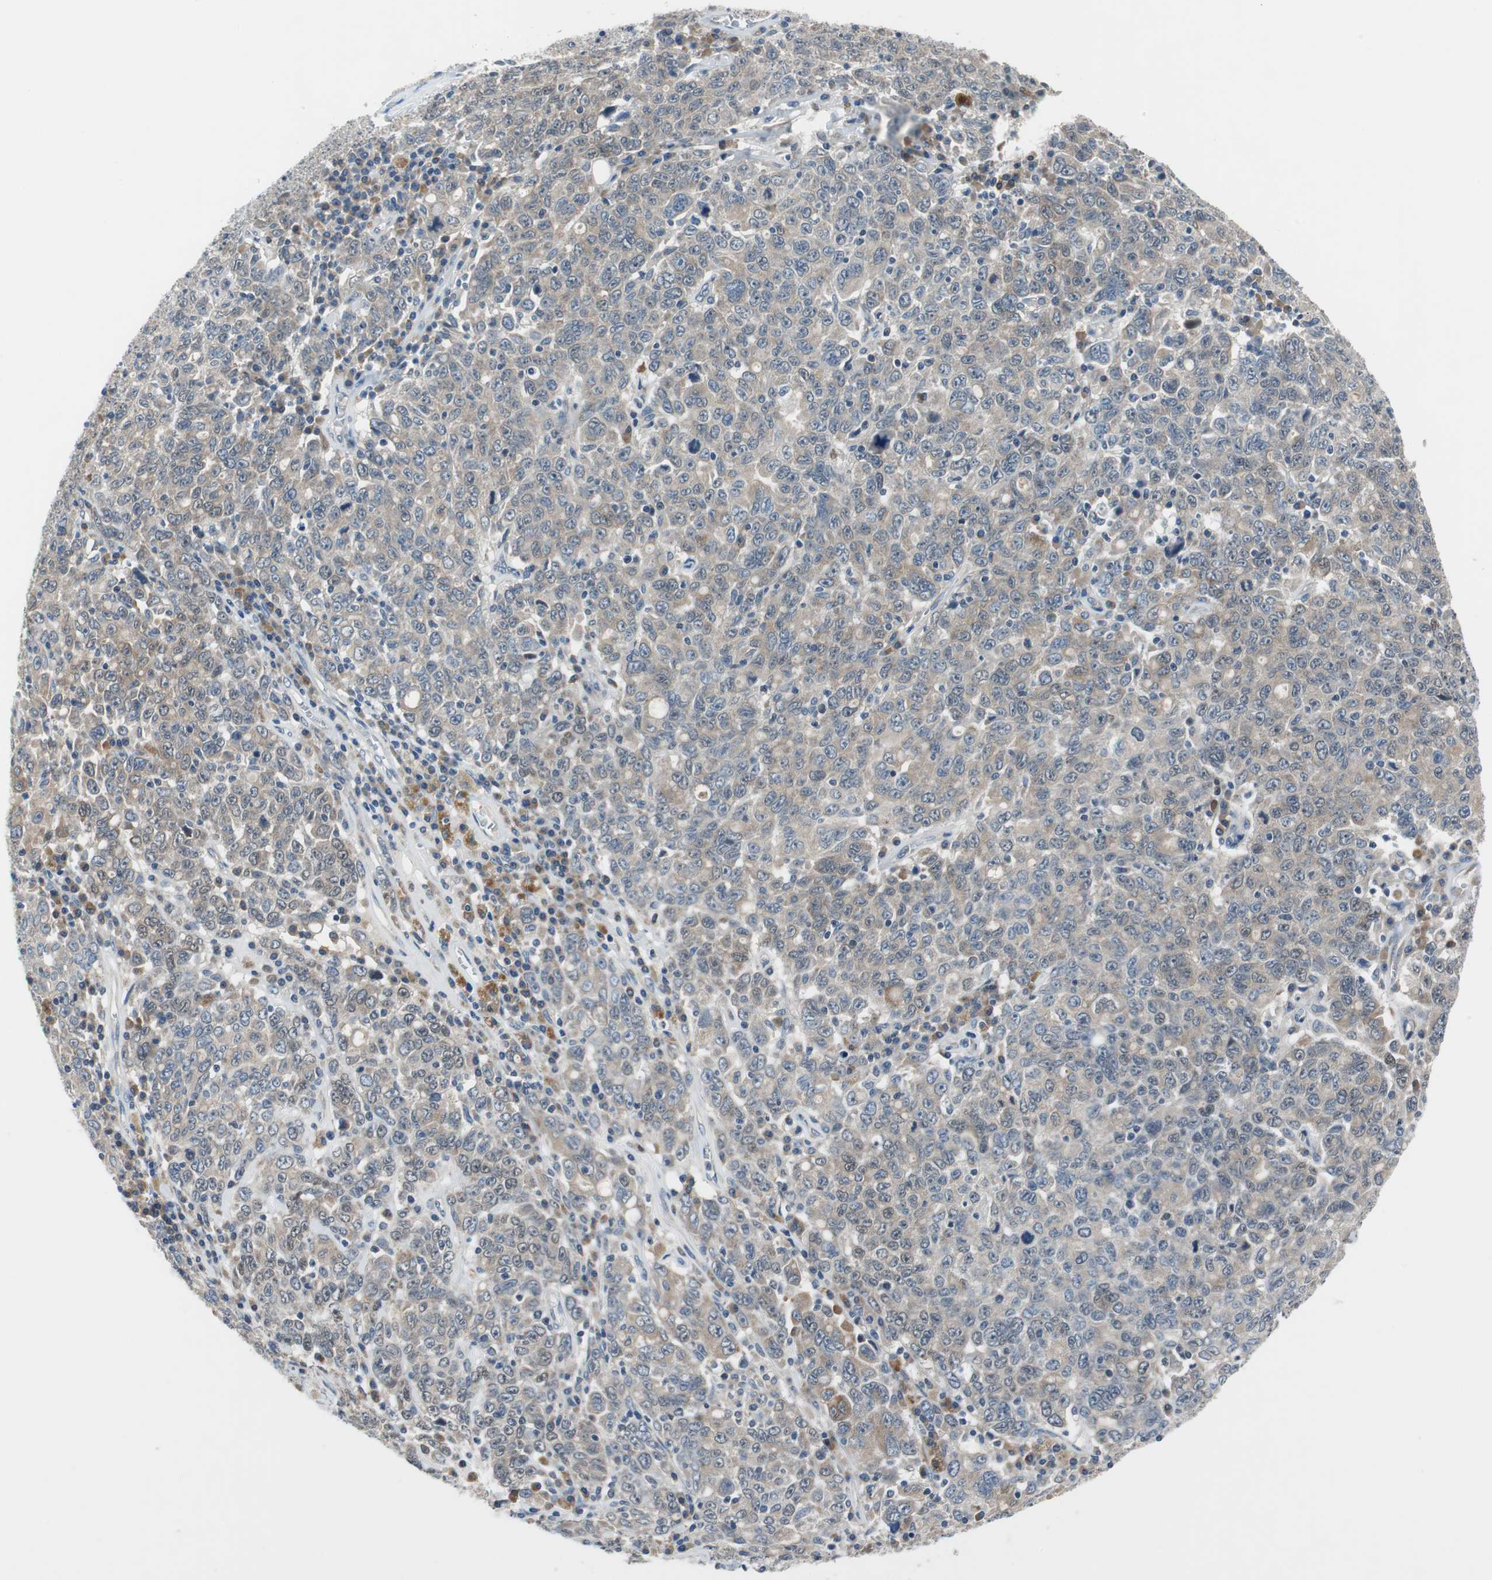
{"staining": {"intensity": "weak", "quantity": ">75%", "location": "cytoplasmic/membranous"}, "tissue": "ovarian cancer", "cell_type": "Tumor cells", "image_type": "cancer", "snomed": [{"axis": "morphology", "description": "Carcinoma, endometroid"}, {"axis": "topography", "description": "Ovary"}], "caption": "Ovarian endometroid carcinoma was stained to show a protein in brown. There is low levels of weak cytoplasmic/membranous expression in about >75% of tumor cells.", "gene": "PLAA", "patient": {"sex": "female", "age": 62}}